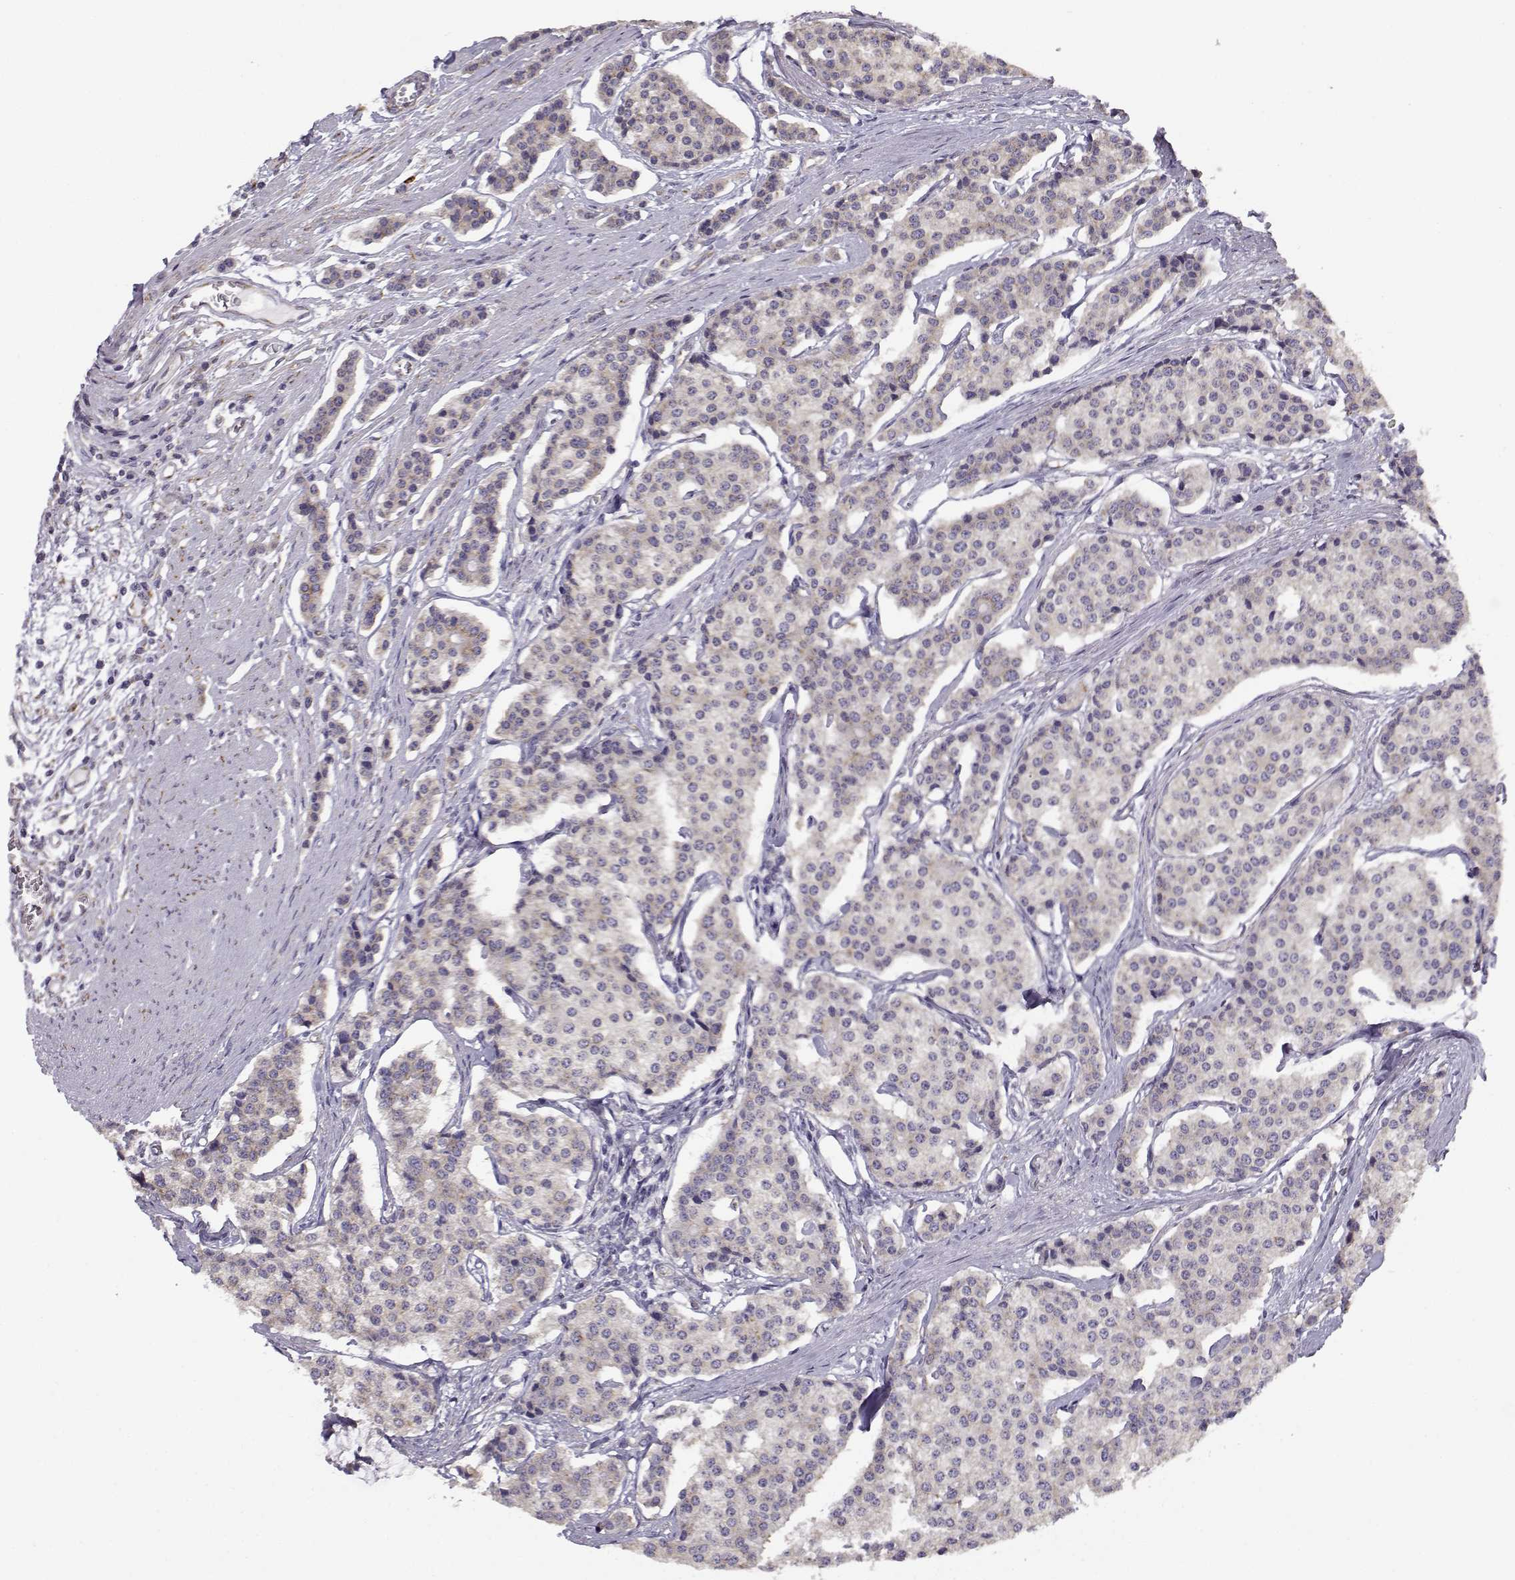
{"staining": {"intensity": "negative", "quantity": "none", "location": "none"}, "tissue": "carcinoid", "cell_type": "Tumor cells", "image_type": "cancer", "snomed": [{"axis": "morphology", "description": "Carcinoid, malignant, NOS"}, {"axis": "topography", "description": "Small intestine"}], "caption": "This is a image of immunohistochemistry (IHC) staining of carcinoid, which shows no expression in tumor cells. (DAB (3,3'-diaminobenzidine) immunohistochemistry (IHC) visualized using brightfield microscopy, high magnification).", "gene": "BEND6", "patient": {"sex": "female", "age": 65}}